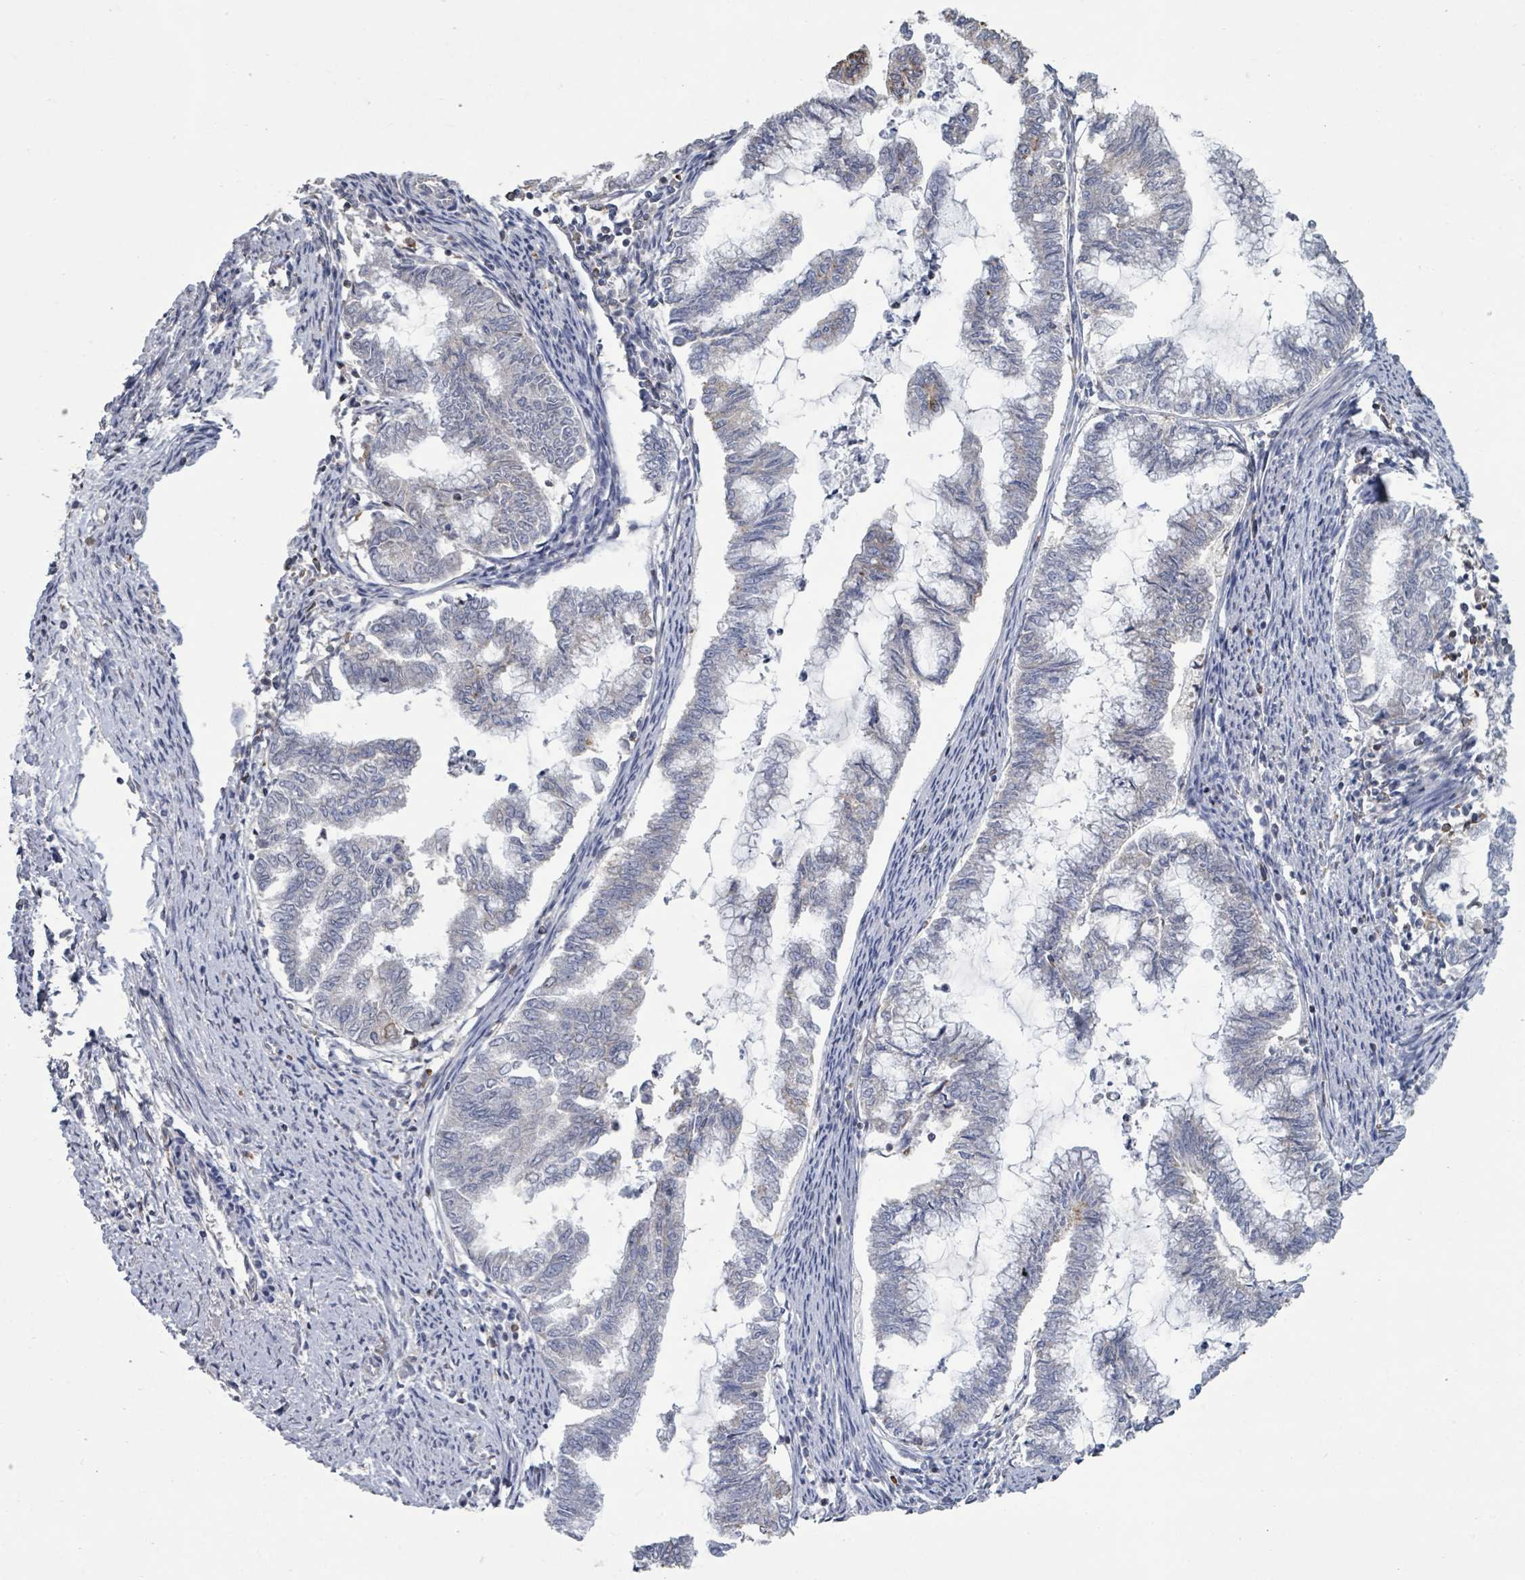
{"staining": {"intensity": "negative", "quantity": "none", "location": "none"}, "tissue": "endometrial cancer", "cell_type": "Tumor cells", "image_type": "cancer", "snomed": [{"axis": "morphology", "description": "Adenocarcinoma, NOS"}, {"axis": "topography", "description": "Endometrium"}], "caption": "An image of endometrial adenocarcinoma stained for a protein shows no brown staining in tumor cells.", "gene": "SLC9A7", "patient": {"sex": "female", "age": 79}}